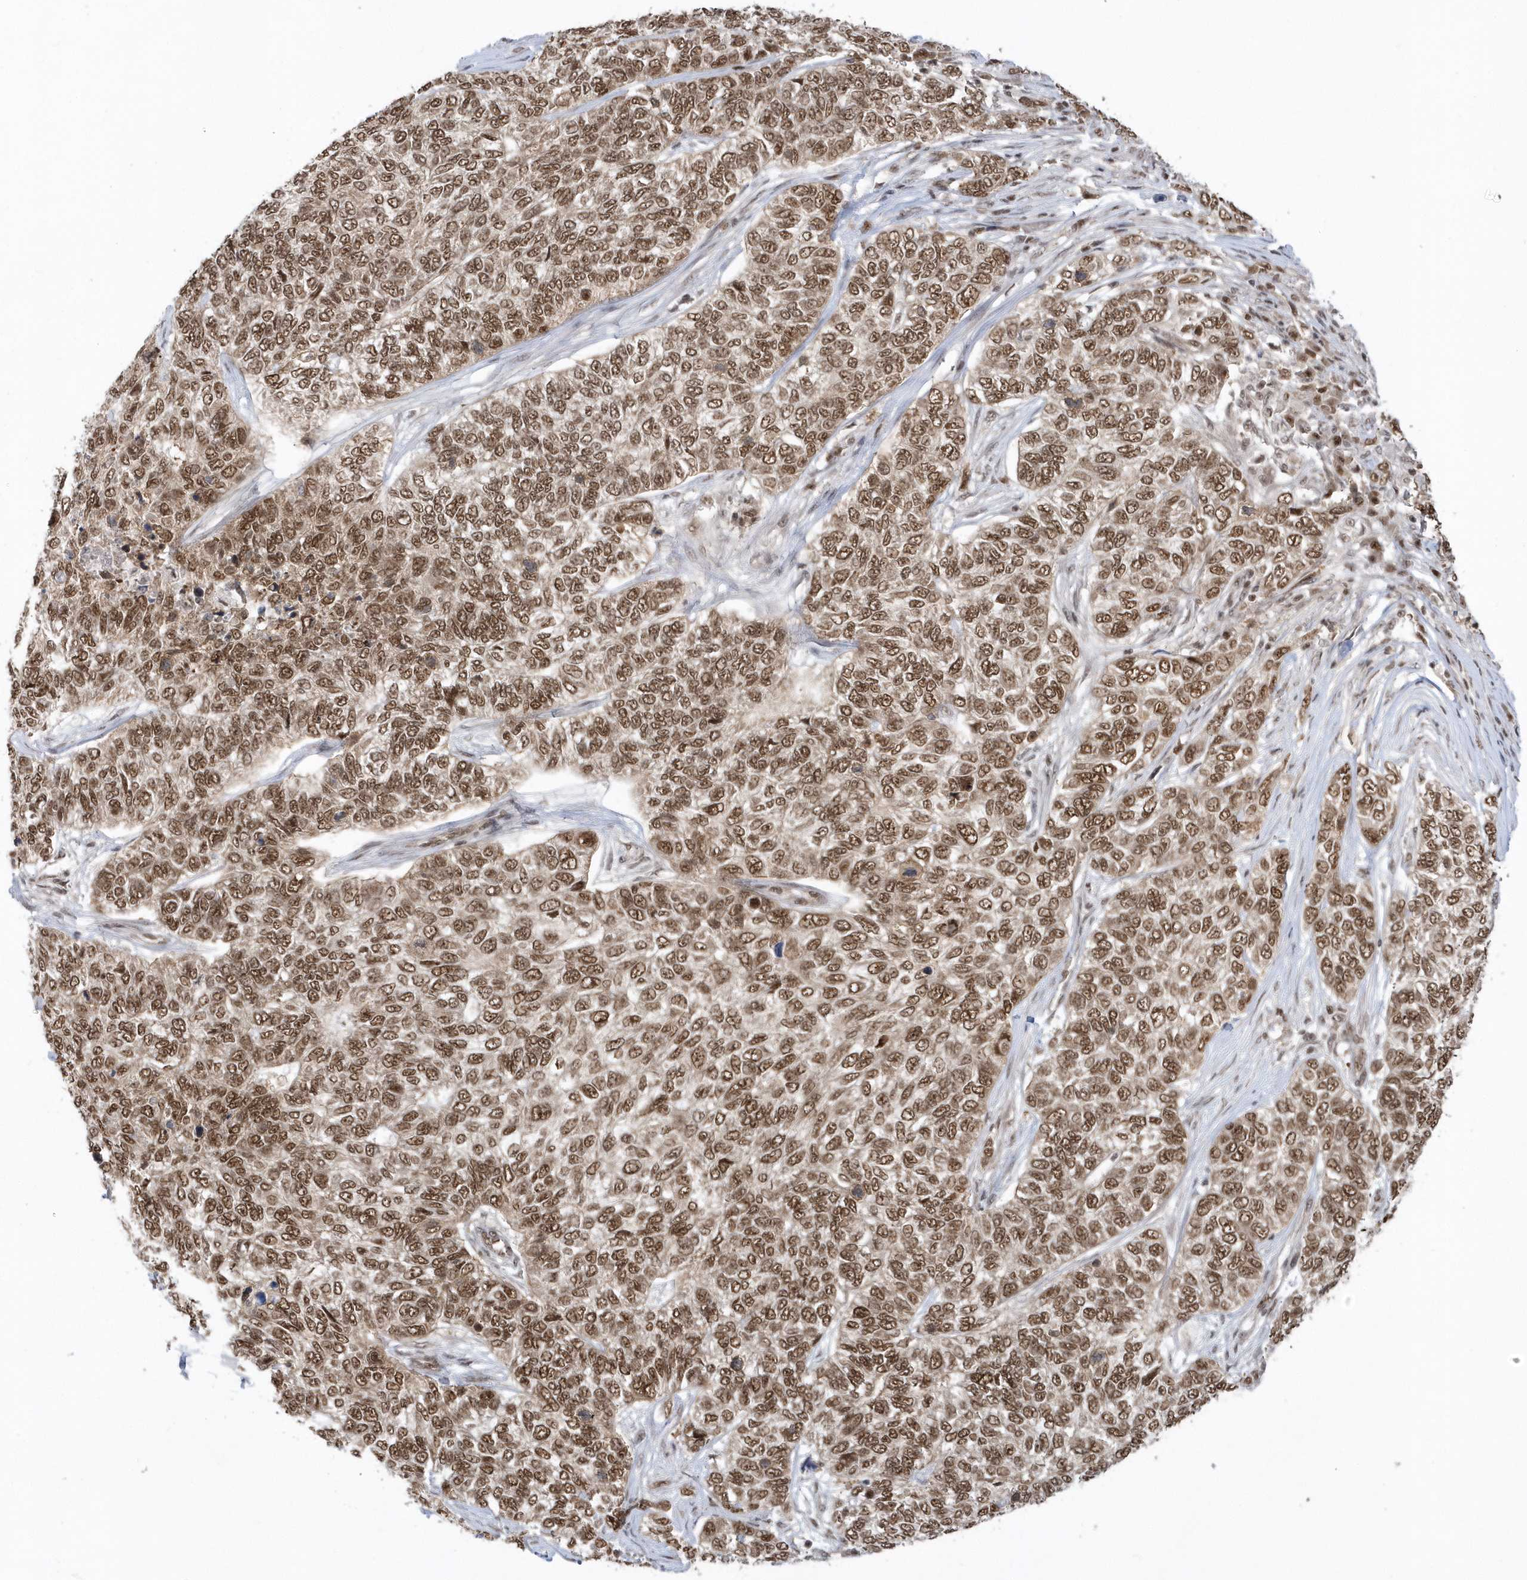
{"staining": {"intensity": "moderate", "quantity": ">75%", "location": "nuclear"}, "tissue": "skin cancer", "cell_type": "Tumor cells", "image_type": "cancer", "snomed": [{"axis": "morphology", "description": "Basal cell carcinoma"}, {"axis": "topography", "description": "Skin"}], "caption": "Immunohistochemistry (IHC) histopathology image of skin basal cell carcinoma stained for a protein (brown), which exhibits medium levels of moderate nuclear positivity in approximately >75% of tumor cells.", "gene": "SEPHS1", "patient": {"sex": "female", "age": 65}}